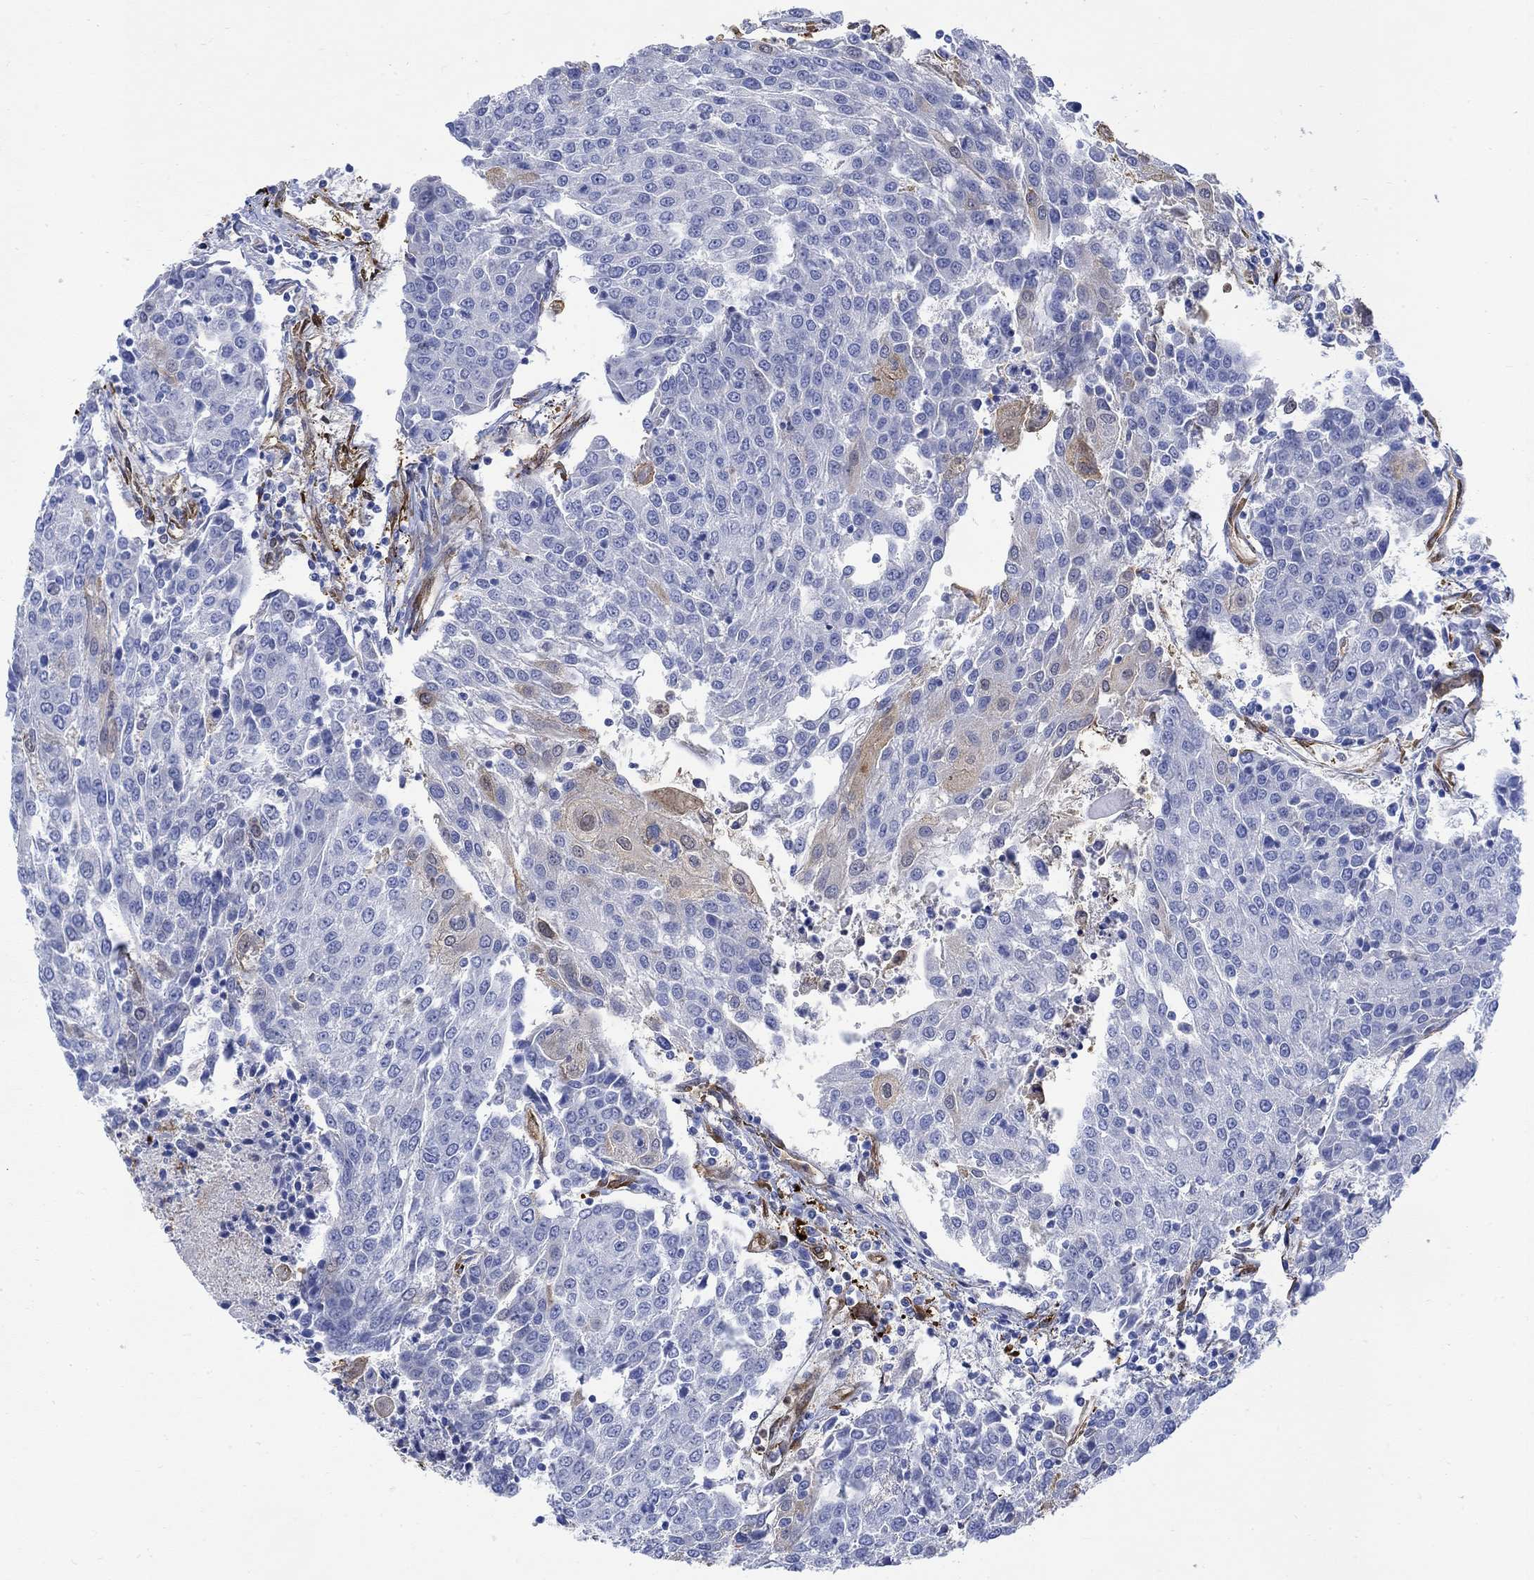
{"staining": {"intensity": "moderate", "quantity": "<25%", "location": "cytoplasmic/membranous"}, "tissue": "urothelial cancer", "cell_type": "Tumor cells", "image_type": "cancer", "snomed": [{"axis": "morphology", "description": "Urothelial carcinoma, High grade"}, {"axis": "topography", "description": "Urinary bladder"}], "caption": "Protein staining exhibits moderate cytoplasmic/membranous expression in about <25% of tumor cells in high-grade urothelial carcinoma.", "gene": "TGM2", "patient": {"sex": "female", "age": 85}}